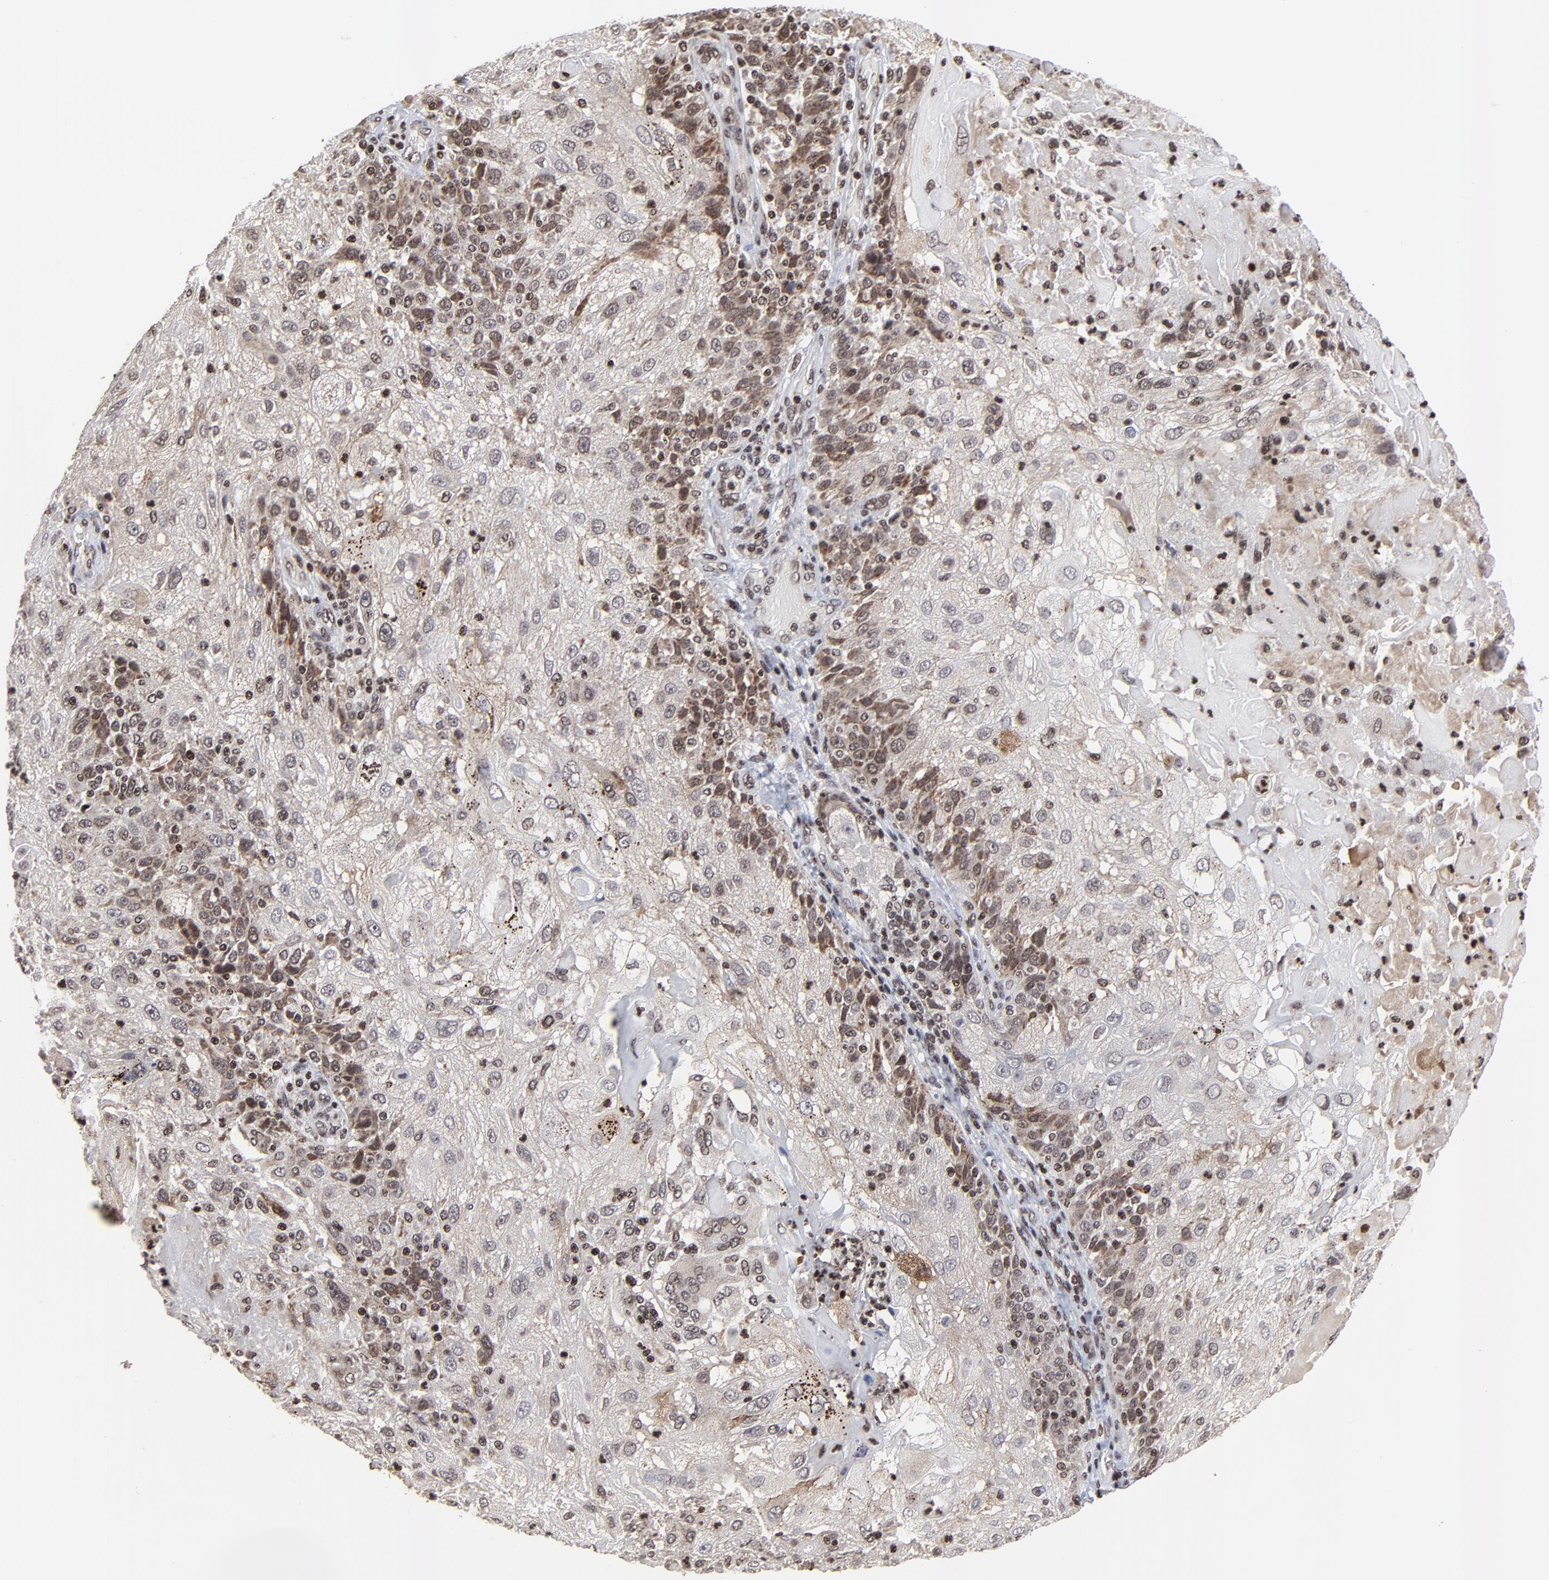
{"staining": {"intensity": "moderate", "quantity": ">75%", "location": "nuclear"}, "tissue": "skin cancer", "cell_type": "Tumor cells", "image_type": "cancer", "snomed": [{"axis": "morphology", "description": "Normal tissue, NOS"}, {"axis": "morphology", "description": "Squamous cell carcinoma, NOS"}, {"axis": "topography", "description": "Skin"}], "caption": "A brown stain shows moderate nuclear expression of a protein in skin cancer (squamous cell carcinoma) tumor cells. (Brightfield microscopy of DAB IHC at high magnification).", "gene": "ZNF777", "patient": {"sex": "female", "age": 83}}